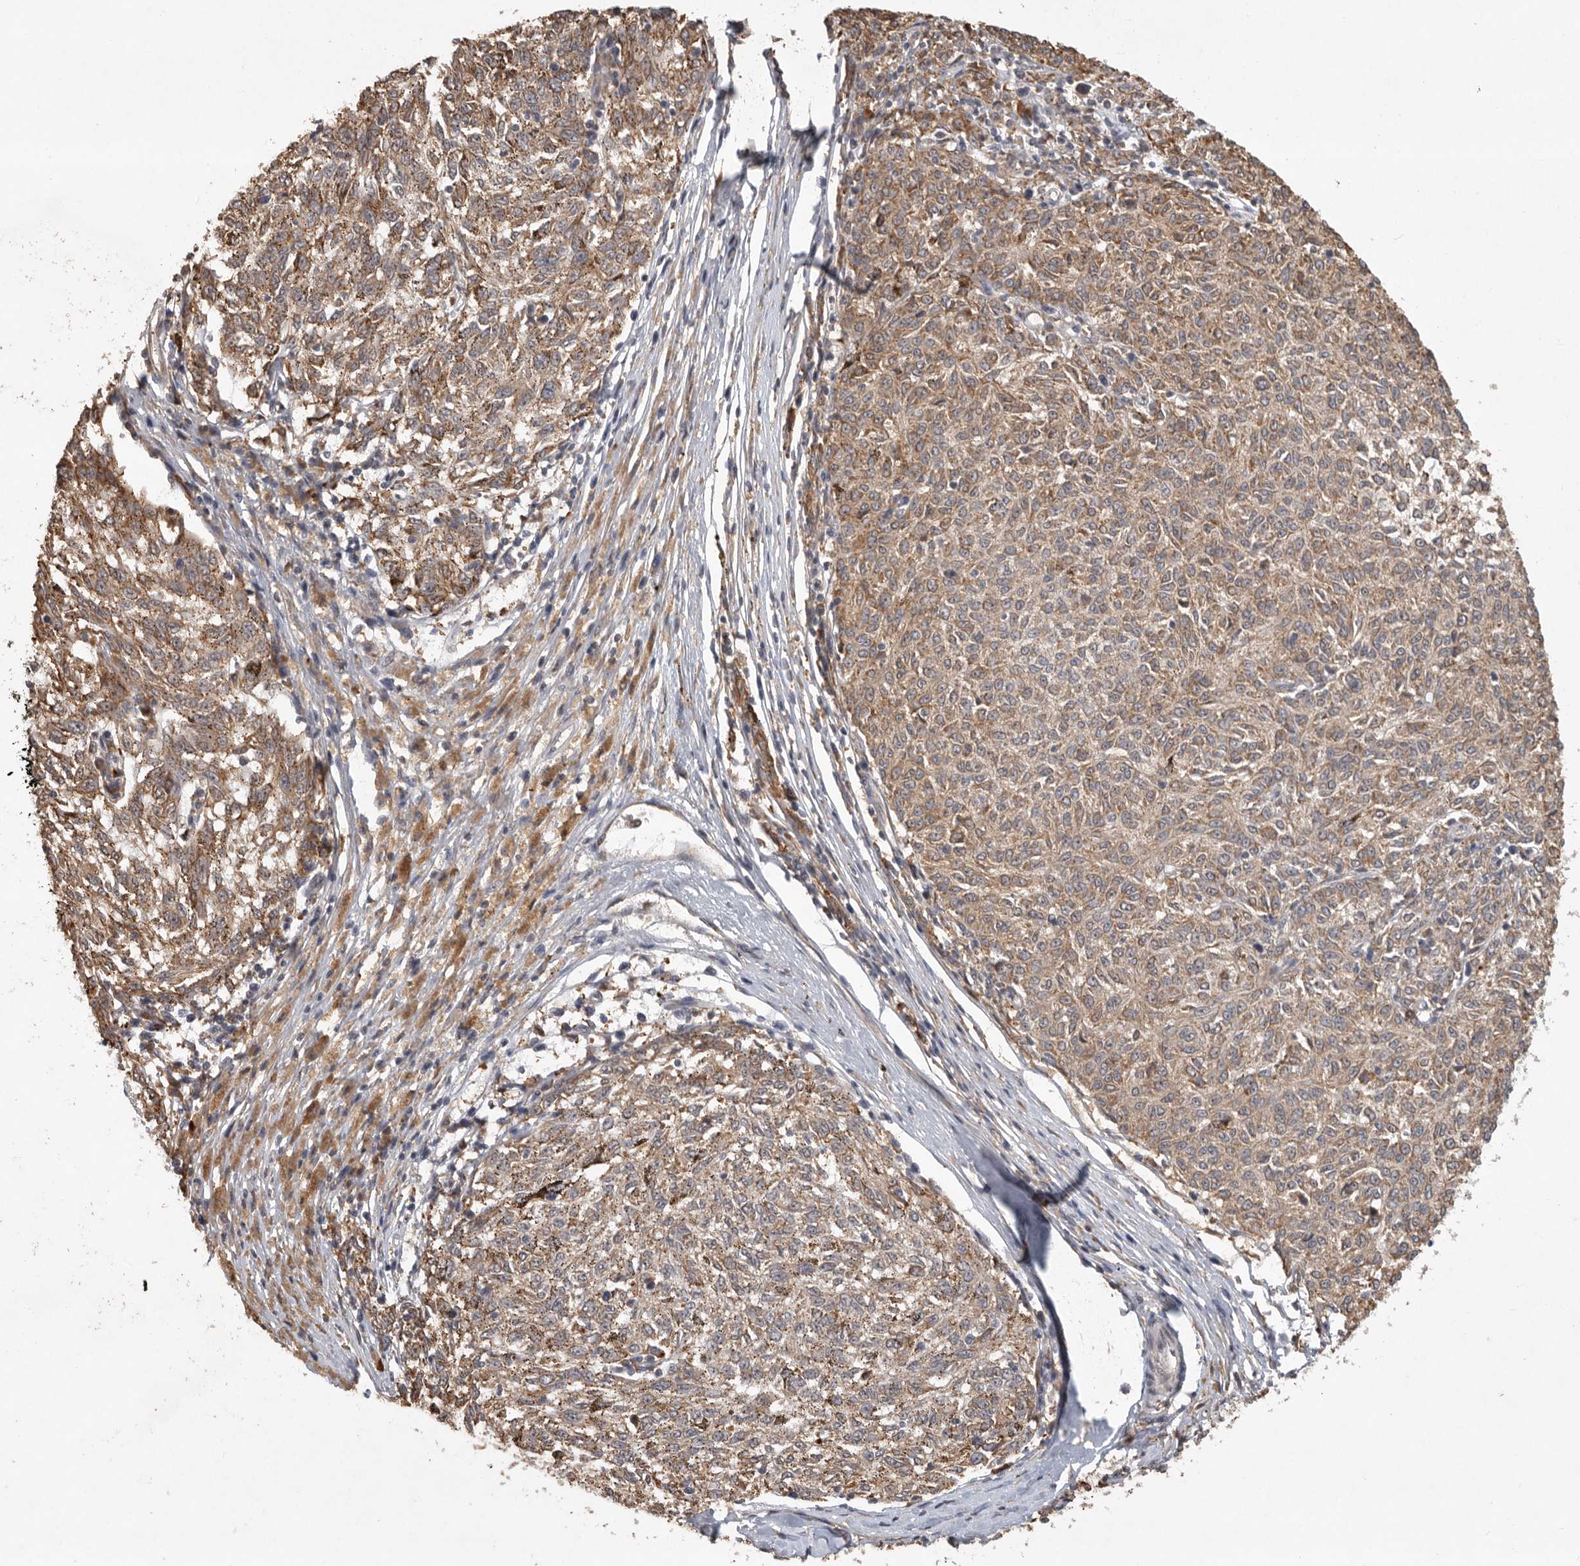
{"staining": {"intensity": "moderate", "quantity": ">75%", "location": "cytoplasmic/membranous"}, "tissue": "melanoma", "cell_type": "Tumor cells", "image_type": "cancer", "snomed": [{"axis": "morphology", "description": "Malignant melanoma, NOS"}, {"axis": "topography", "description": "Skin"}], "caption": "A micrograph of human melanoma stained for a protein shows moderate cytoplasmic/membranous brown staining in tumor cells.", "gene": "ZNF83", "patient": {"sex": "female", "age": 72}}